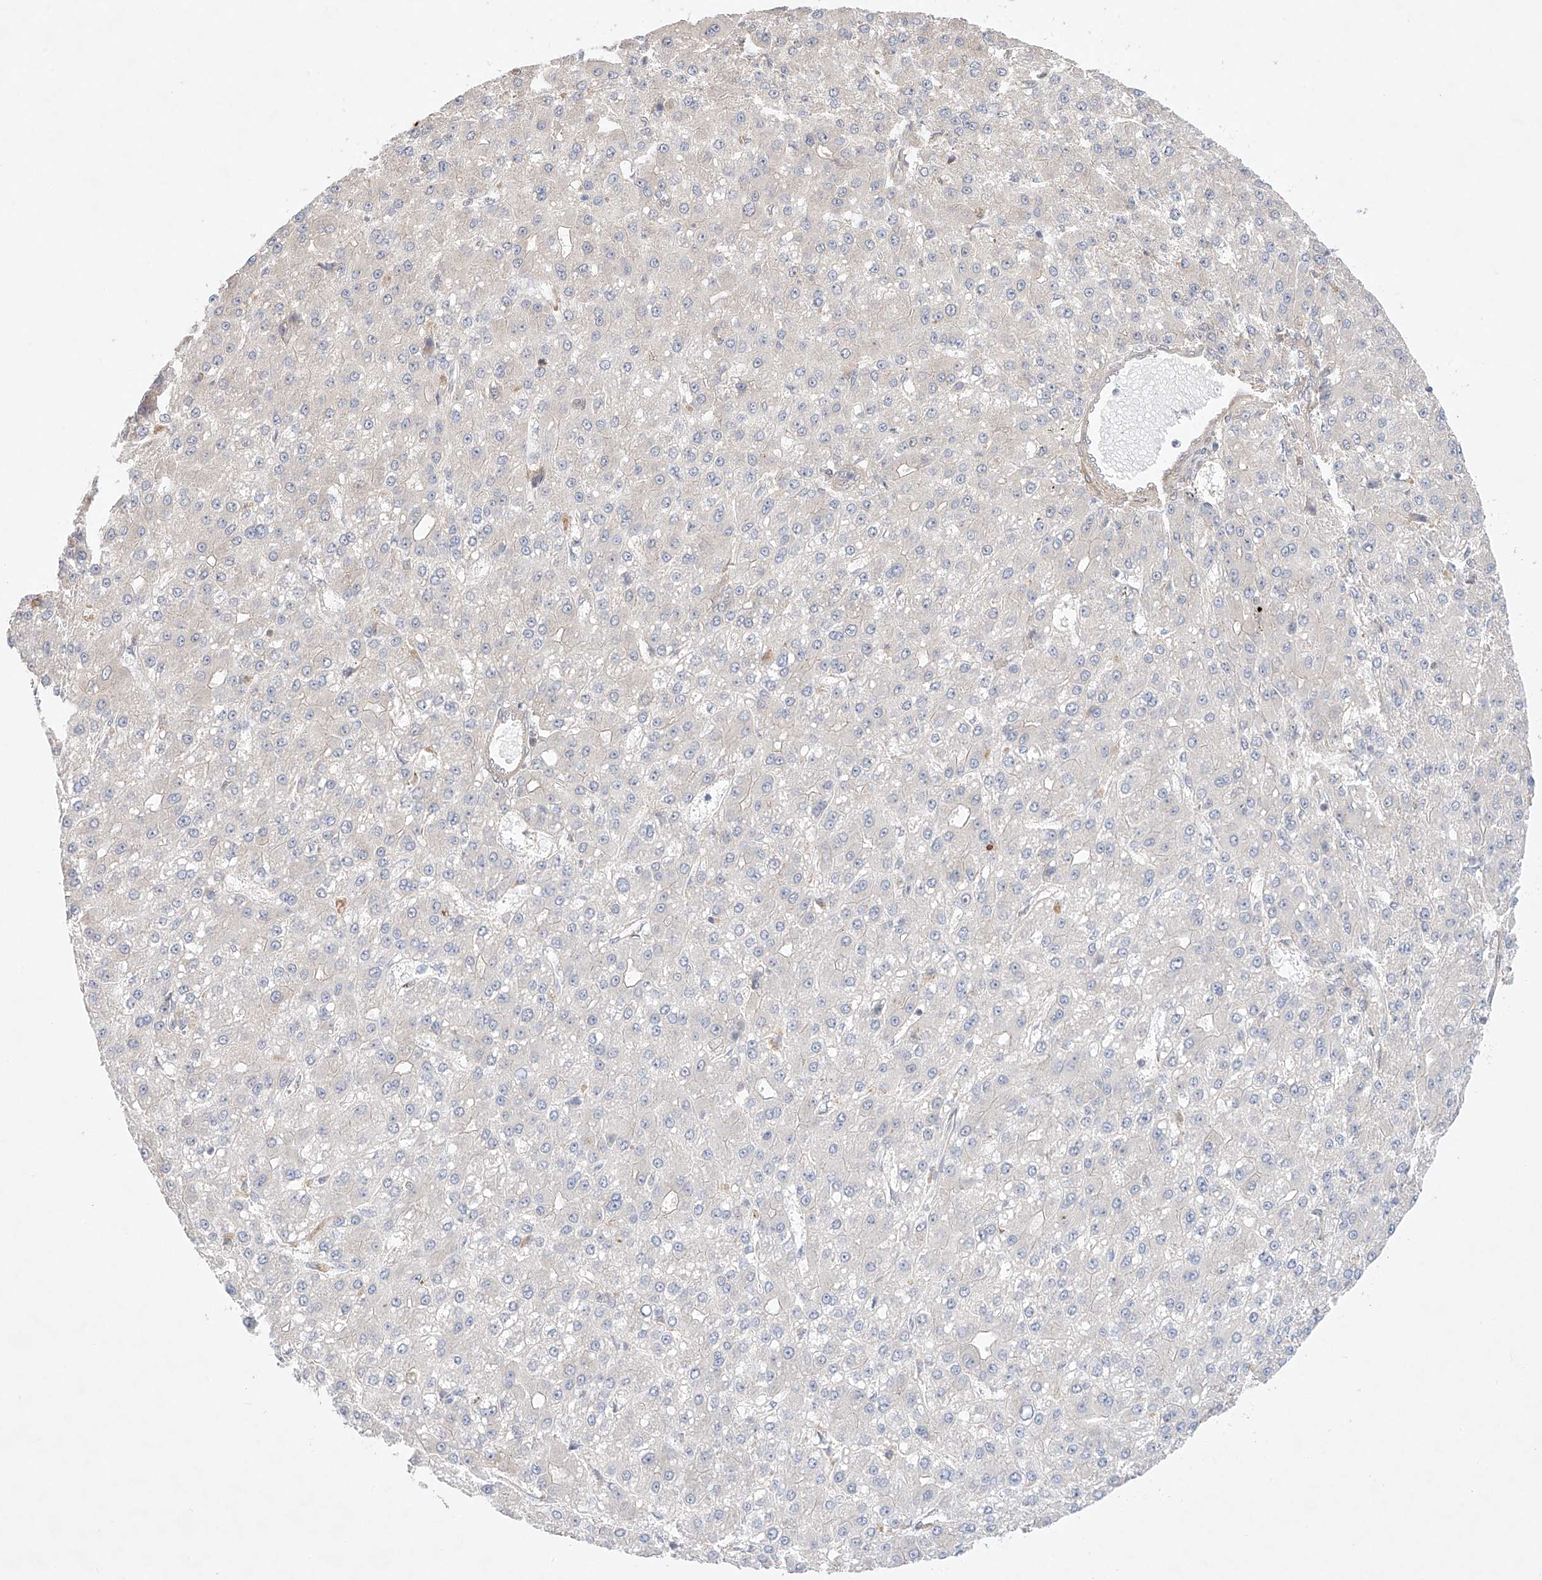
{"staining": {"intensity": "negative", "quantity": "none", "location": "none"}, "tissue": "liver cancer", "cell_type": "Tumor cells", "image_type": "cancer", "snomed": [{"axis": "morphology", "description": "Carcinoma, Hepatocellular, NOS"}, {"axis": "topography", "description": "Liver"}], "caption": "Immunohistochemistry micrograph of human hepatocellular carcinoma (liver) stained for a protein (brown), which reveals no positivity in tumor cells.", "gene": "TSR2", "patient": {"sex": "male", "age": 67}}